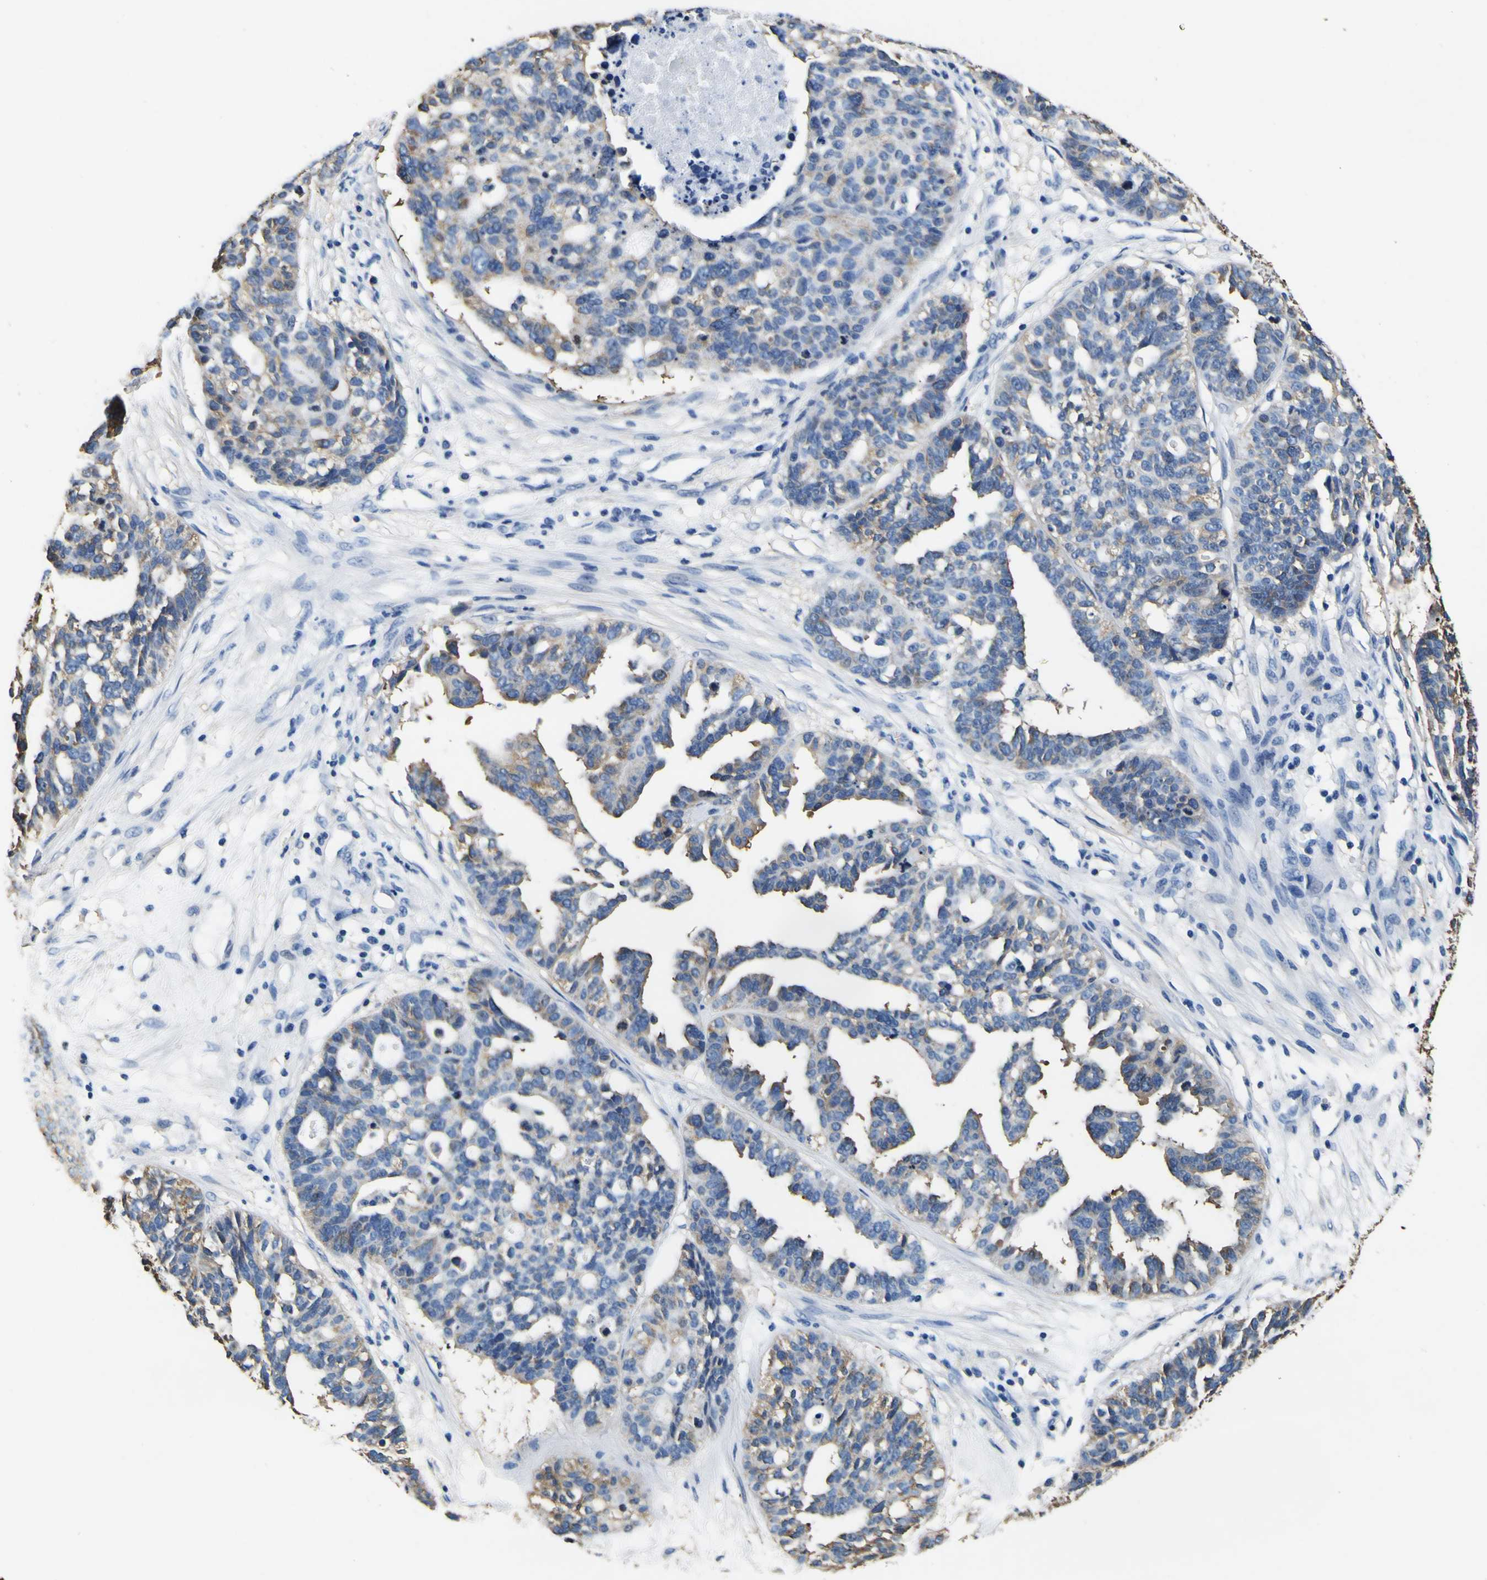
{"staining": {"intensity": "moderate", "quantity": "<25%", "location": "cytoplasmic/membranous"}, "tissue": "ovarian cancer", "cell_type": "Tumor cells", "image_type": "cancer", "snomed": [{"axis": "morphology", "description": "Cystadenocarcinoma, serous, NOS"}, {"axis": "topography", "description": "Ovary"}], "caption": "Tumor cells demonstrate moderate cytoplasmic/membranous expression in about <25% of cells in serous cystadenocarcinoma (ovarian).", "gene": "TUBA1B", "patient": {"sex": "female", "age": 59}}